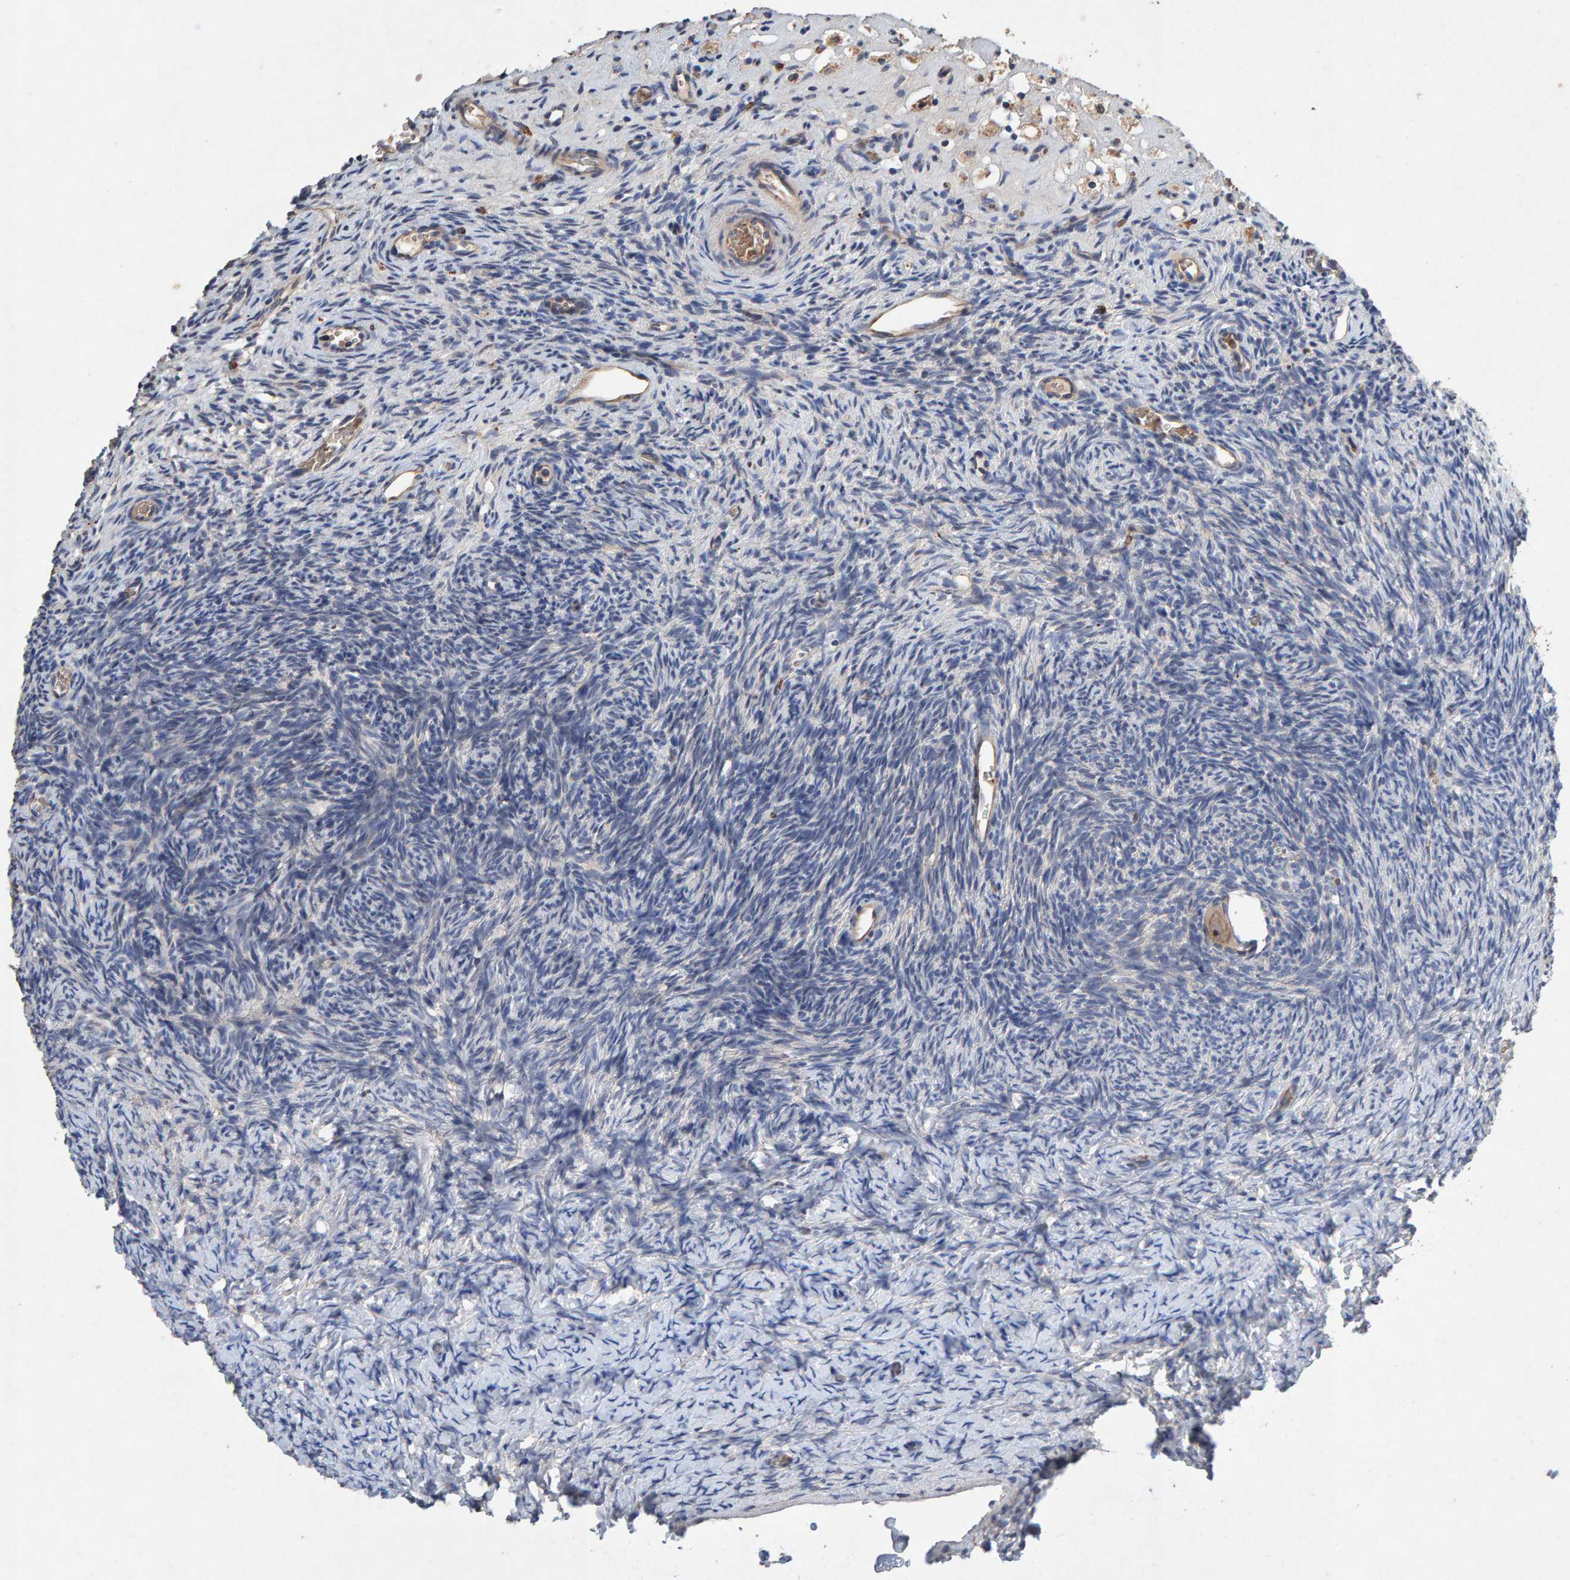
{"staining": {"intensity": "weak", "quantity": ">75%", "location": "cytoplasmic/membranous"}, "tissue": "ovary", "cell_type": "Follicle cells", "image_type": "normal", "snomed": [{"axis": "morphology", "description": "Normal tissue, NOS"}, {"axis": "topography", "description": "Ovary"}], "caption": "Weak cytoplasmic/membranous expression is present in about >75% of follicle cells in normal ovary.", "gene": "EFR3A", "patient": {"sex": "female", "age": 34}}